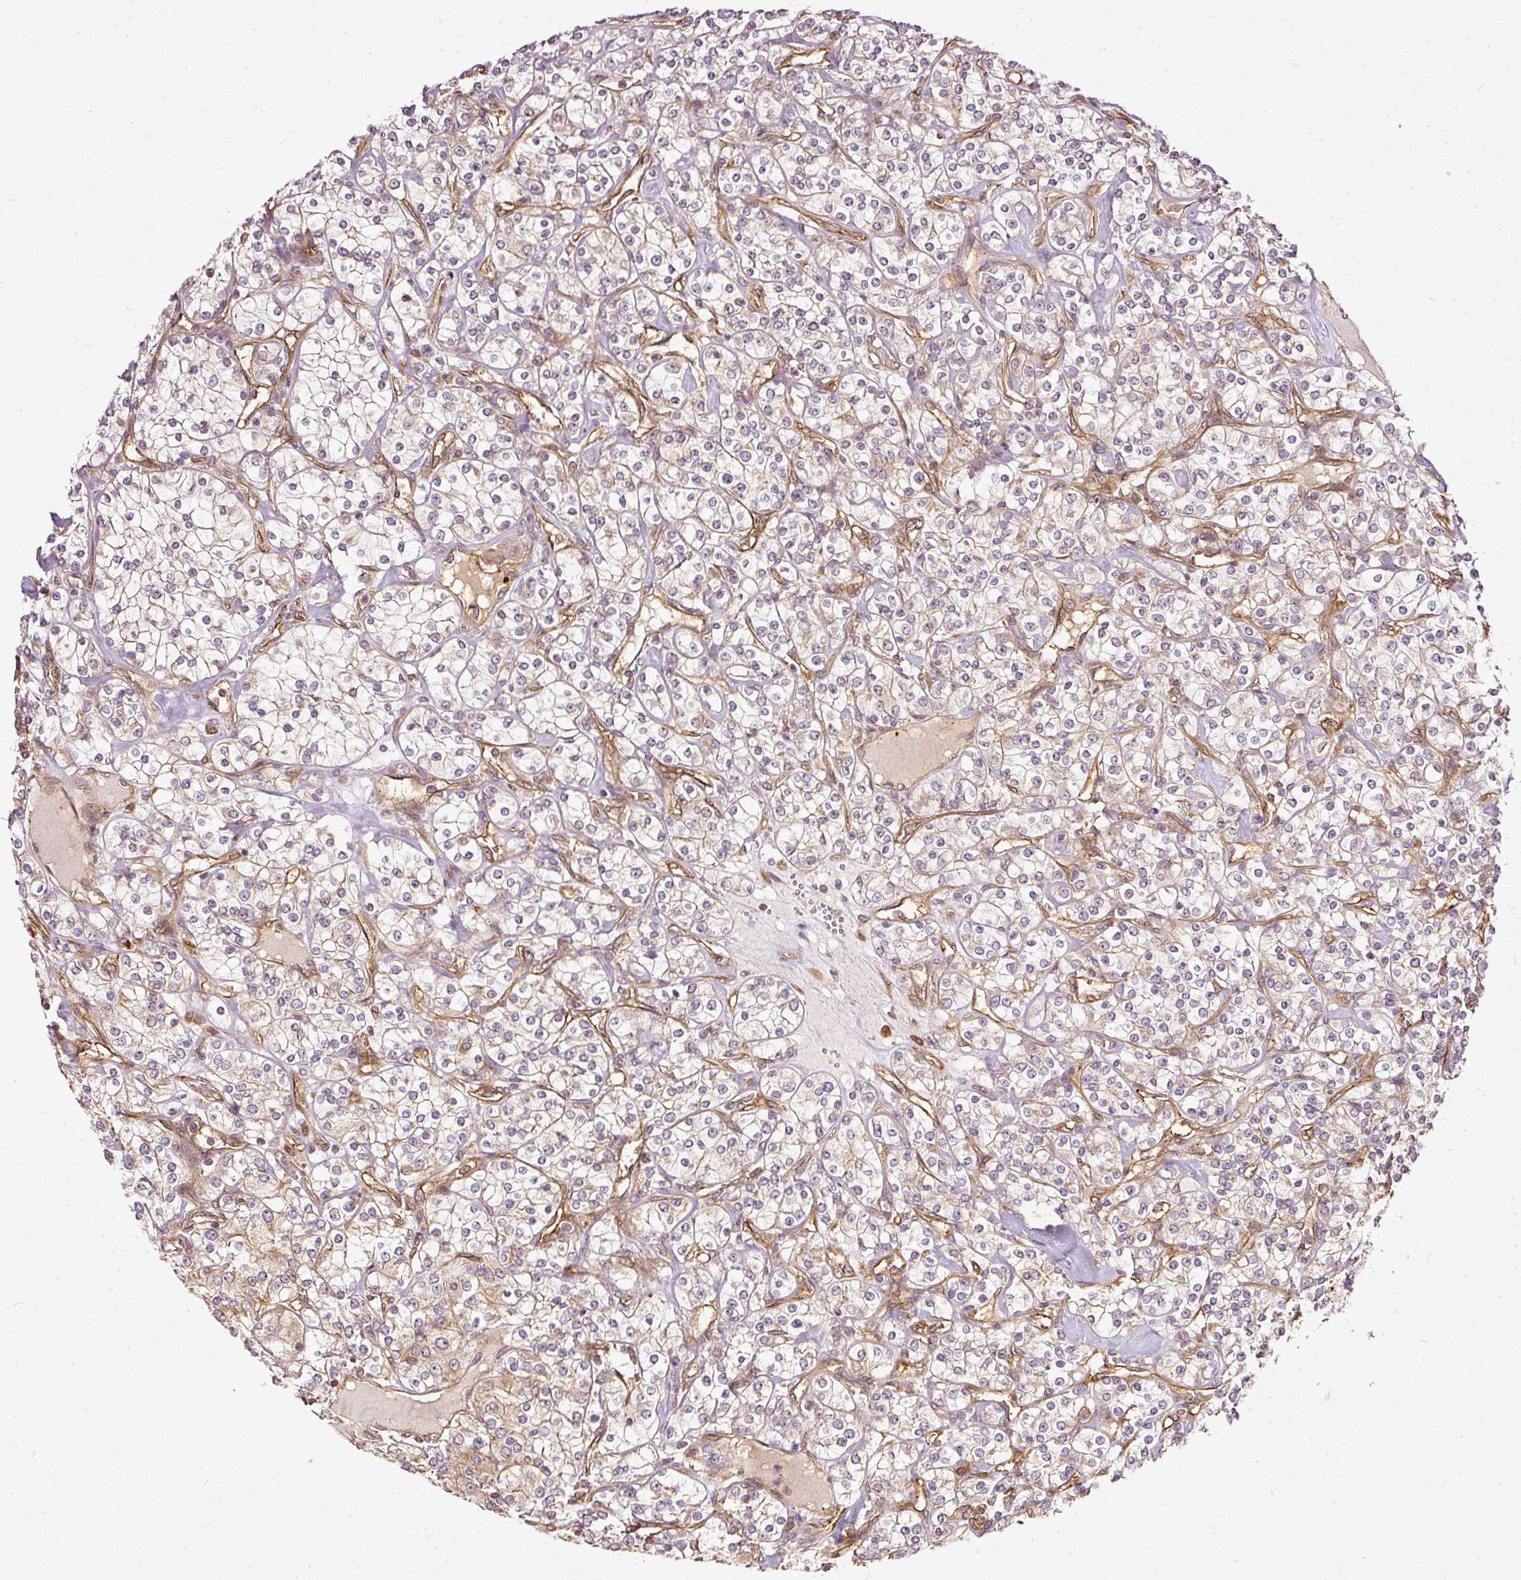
{"staining": {"intensity": "negative", "quantity": "none", "location": "none"}, "tissue": "renal cancer", "cell_type": "Tumor cells", "image_type": "cancer", "snomed": [{"axis": "morphology", "description": "Adenocarcinoma, NOS"}, {"axis": "topography", "description": "Kidney"}], "caption": "A photomicrograph of human adenocarcinoma (renal) is negative for staining in tumor cells.", "gene": "MIF4GD", "patient": {"sex": "male", "age": 77}}